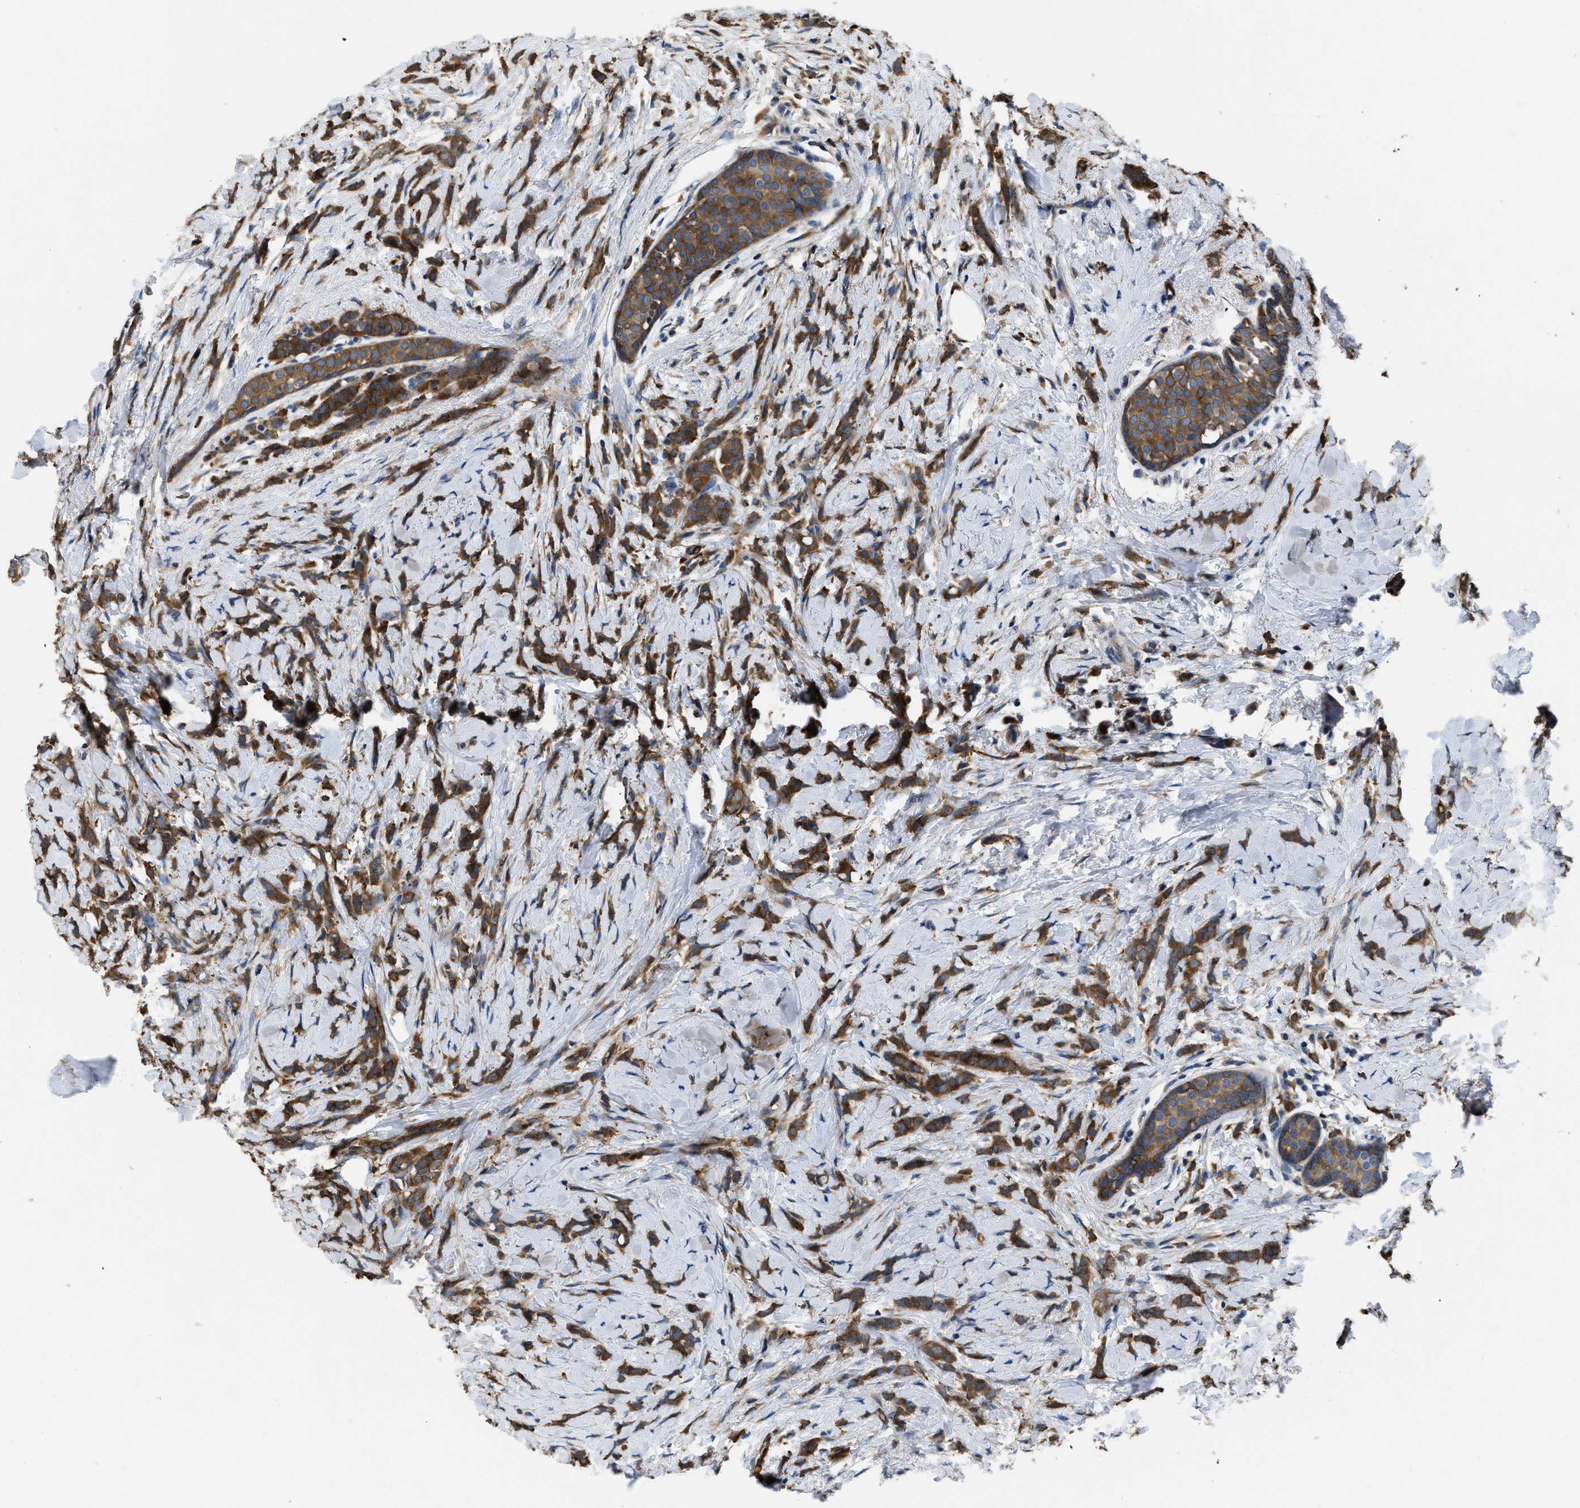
{"staining": {"intensity": "strong", "quantity": ">75%", "location": "cytoplasmic/membranous"}, "tissue": "breast cancer", "cell_type": "Tumor cells", "image_type": "cancer", "snomed": [{"axis": "morphology", "description": "Lobular carcinoma, in situ"}, {"axis": "morphology", "description": "Lobular carcinoma"}, {"axis": "topography", "description": "Breast"}], "caption": "Immunohistochemistry (IHC) of human breast cancer (lobular carcinoma in situ) displays high levels of strong cytoplasmic/membranous positivity in approximately >75% of tumor cells.", "gene": "PKM", "patient": {"sex": "female", "age": 41}}